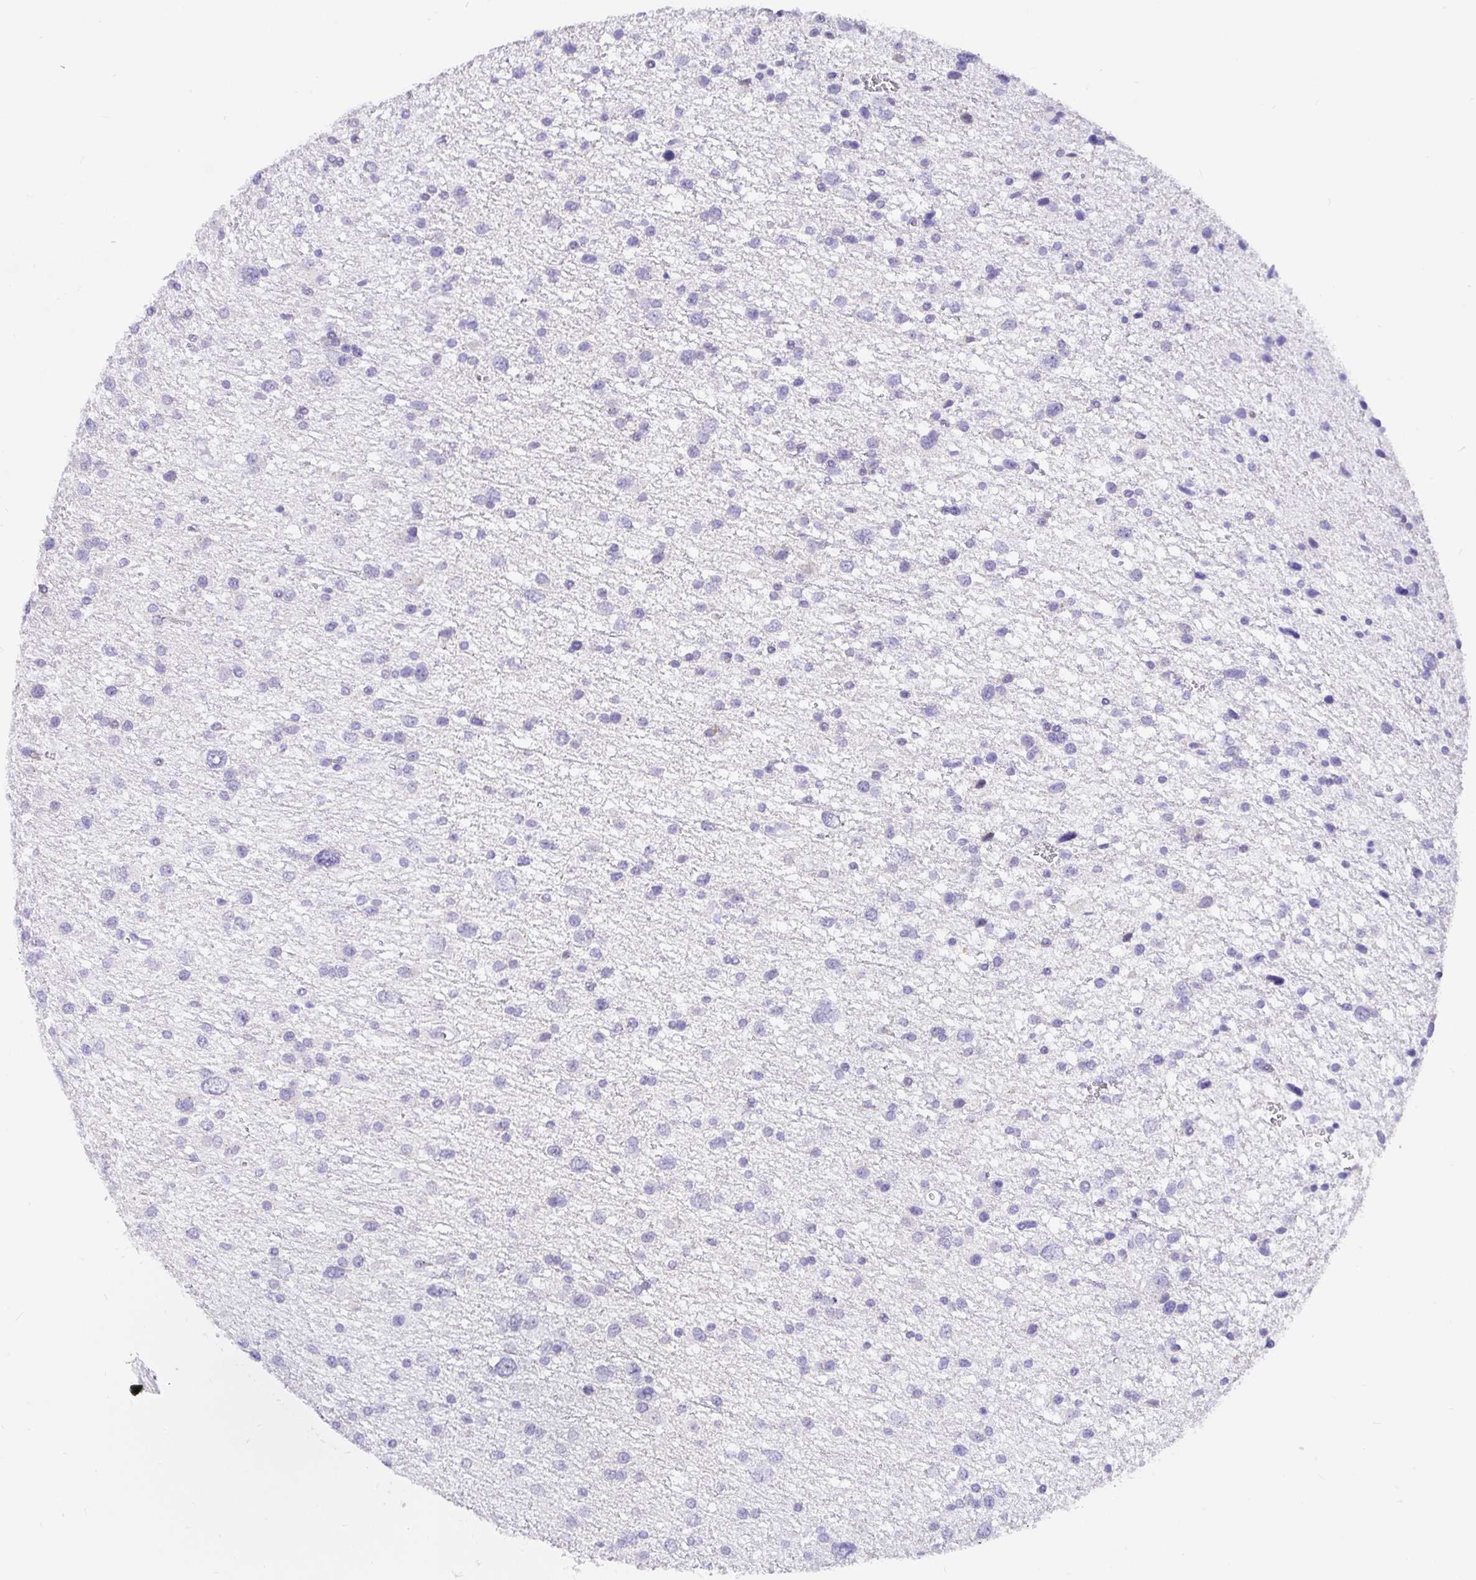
{"staining": {"intensity": "negative", "quantity": "none", "location": "none"}, "tissue": "glioma", "cell_type": "Tumor cells", "image_type": "cancer", "snomed": [{"axis": "morphology", "description": "Glioma, malignant, Low grade"}, {"axis": "topography", "description": "Brain"}], "caption": "High power microscopy image of an immunohistochemistry photomicrograph of low-grade glioma (malignant), revealing no significant staining in tumor cells.", "gene": "EZHIP", "patient": {"sex": "female", "age": 55}}